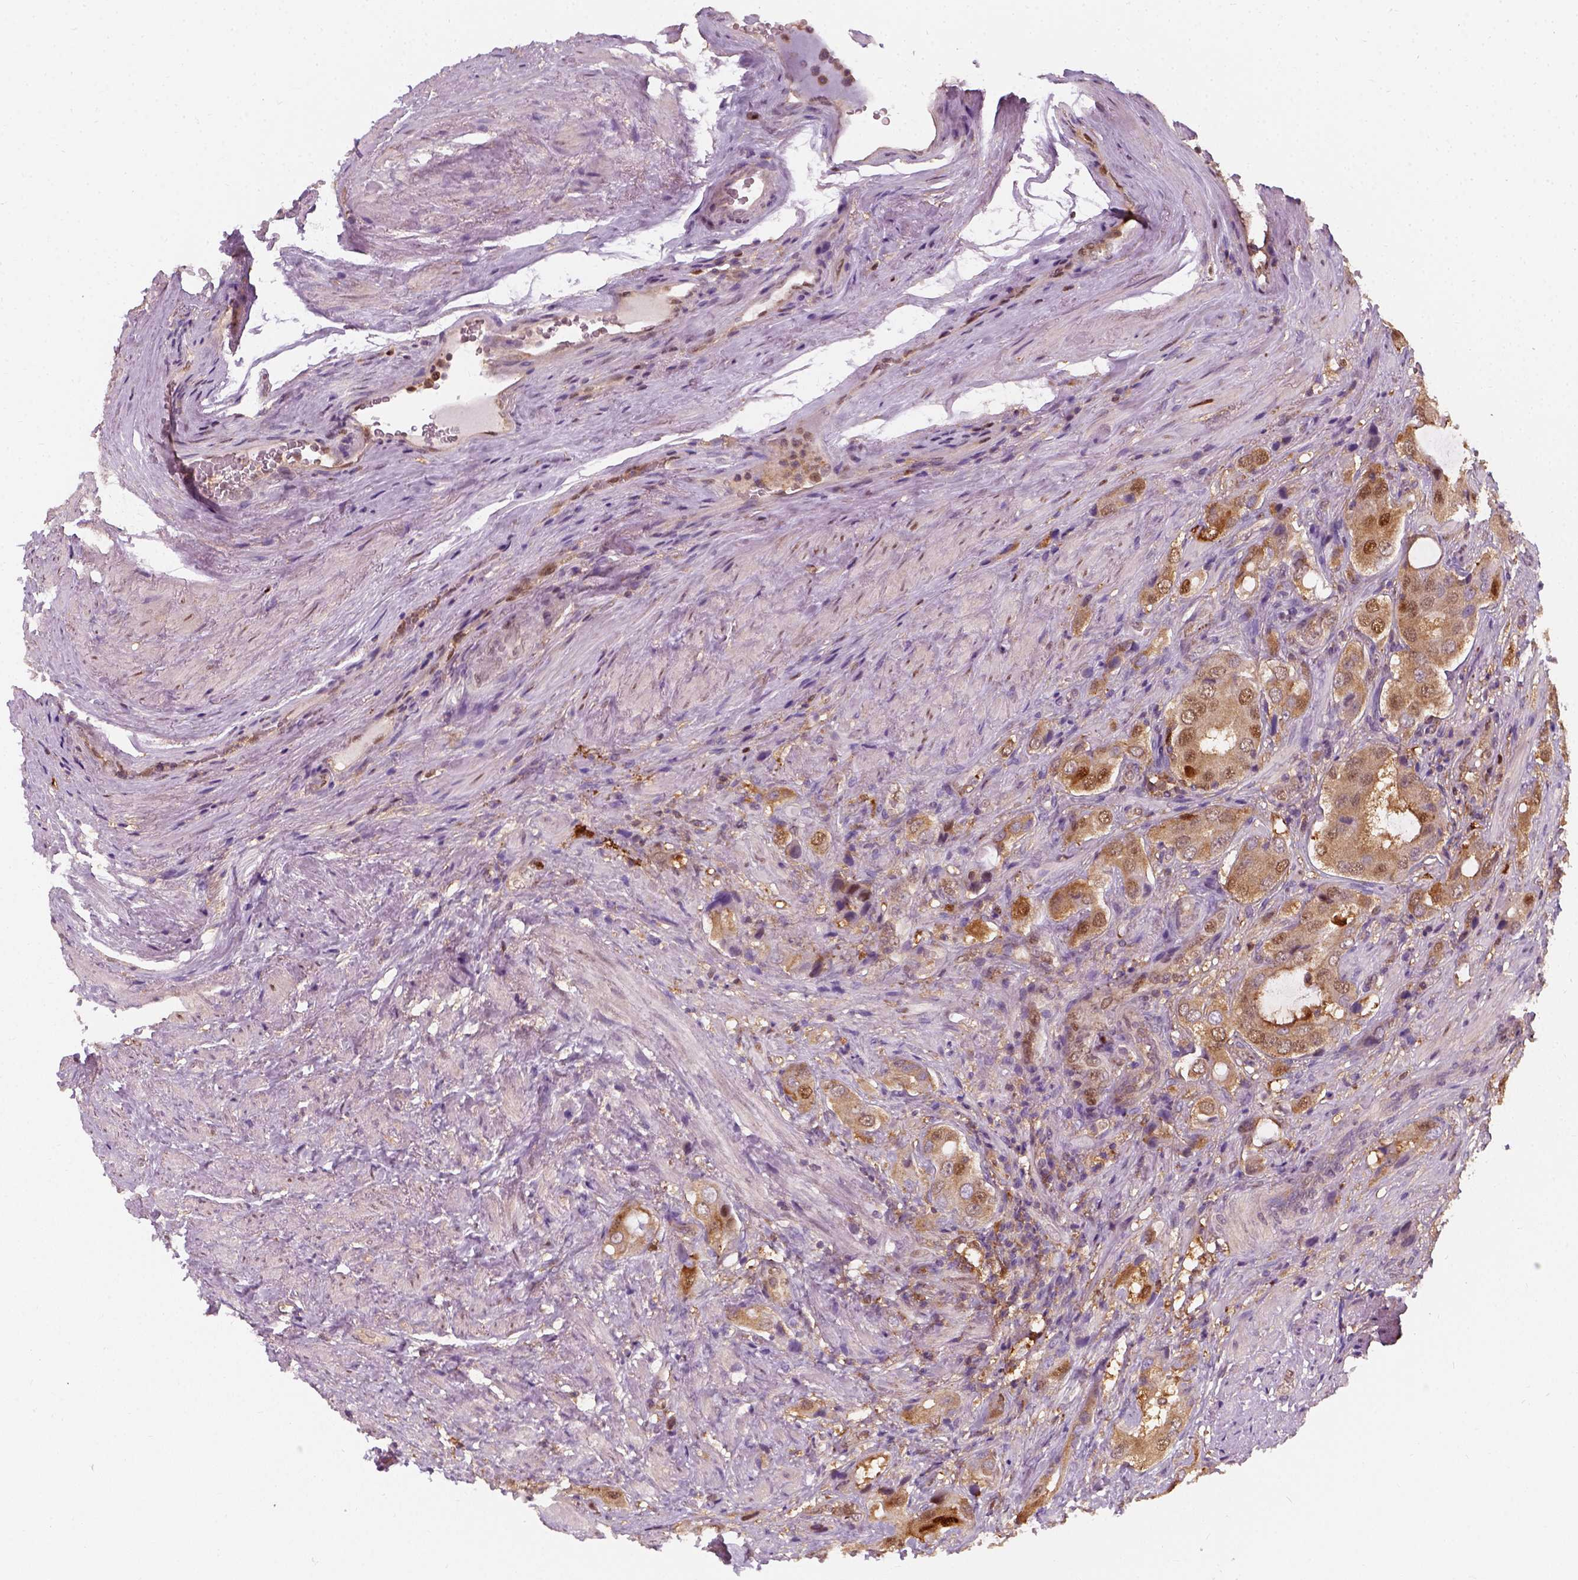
{"staining": {"intensity": "moderate", "quantity": "<25%", "location": "cytoplasmic/membranous,nuclear"}, "tissue": "prostate cancer", "cell_type": "Tumor cells", "image_type": "cancer", "snomed": [{"axis": "morphology", "description": "Adenocarcinoma, NOS"}, {"axis": "topography", "description": "Prostate"}], "caption": "Immunohistochemical staining of human adenocarcinoma (prostate) displays low levels of moderate cytoplasmic/membranous and nuclear positivity in approximately <25% of tumor cells.", "gene": "SQSTM1", "patient": {"sex": "male", "age": 63}}